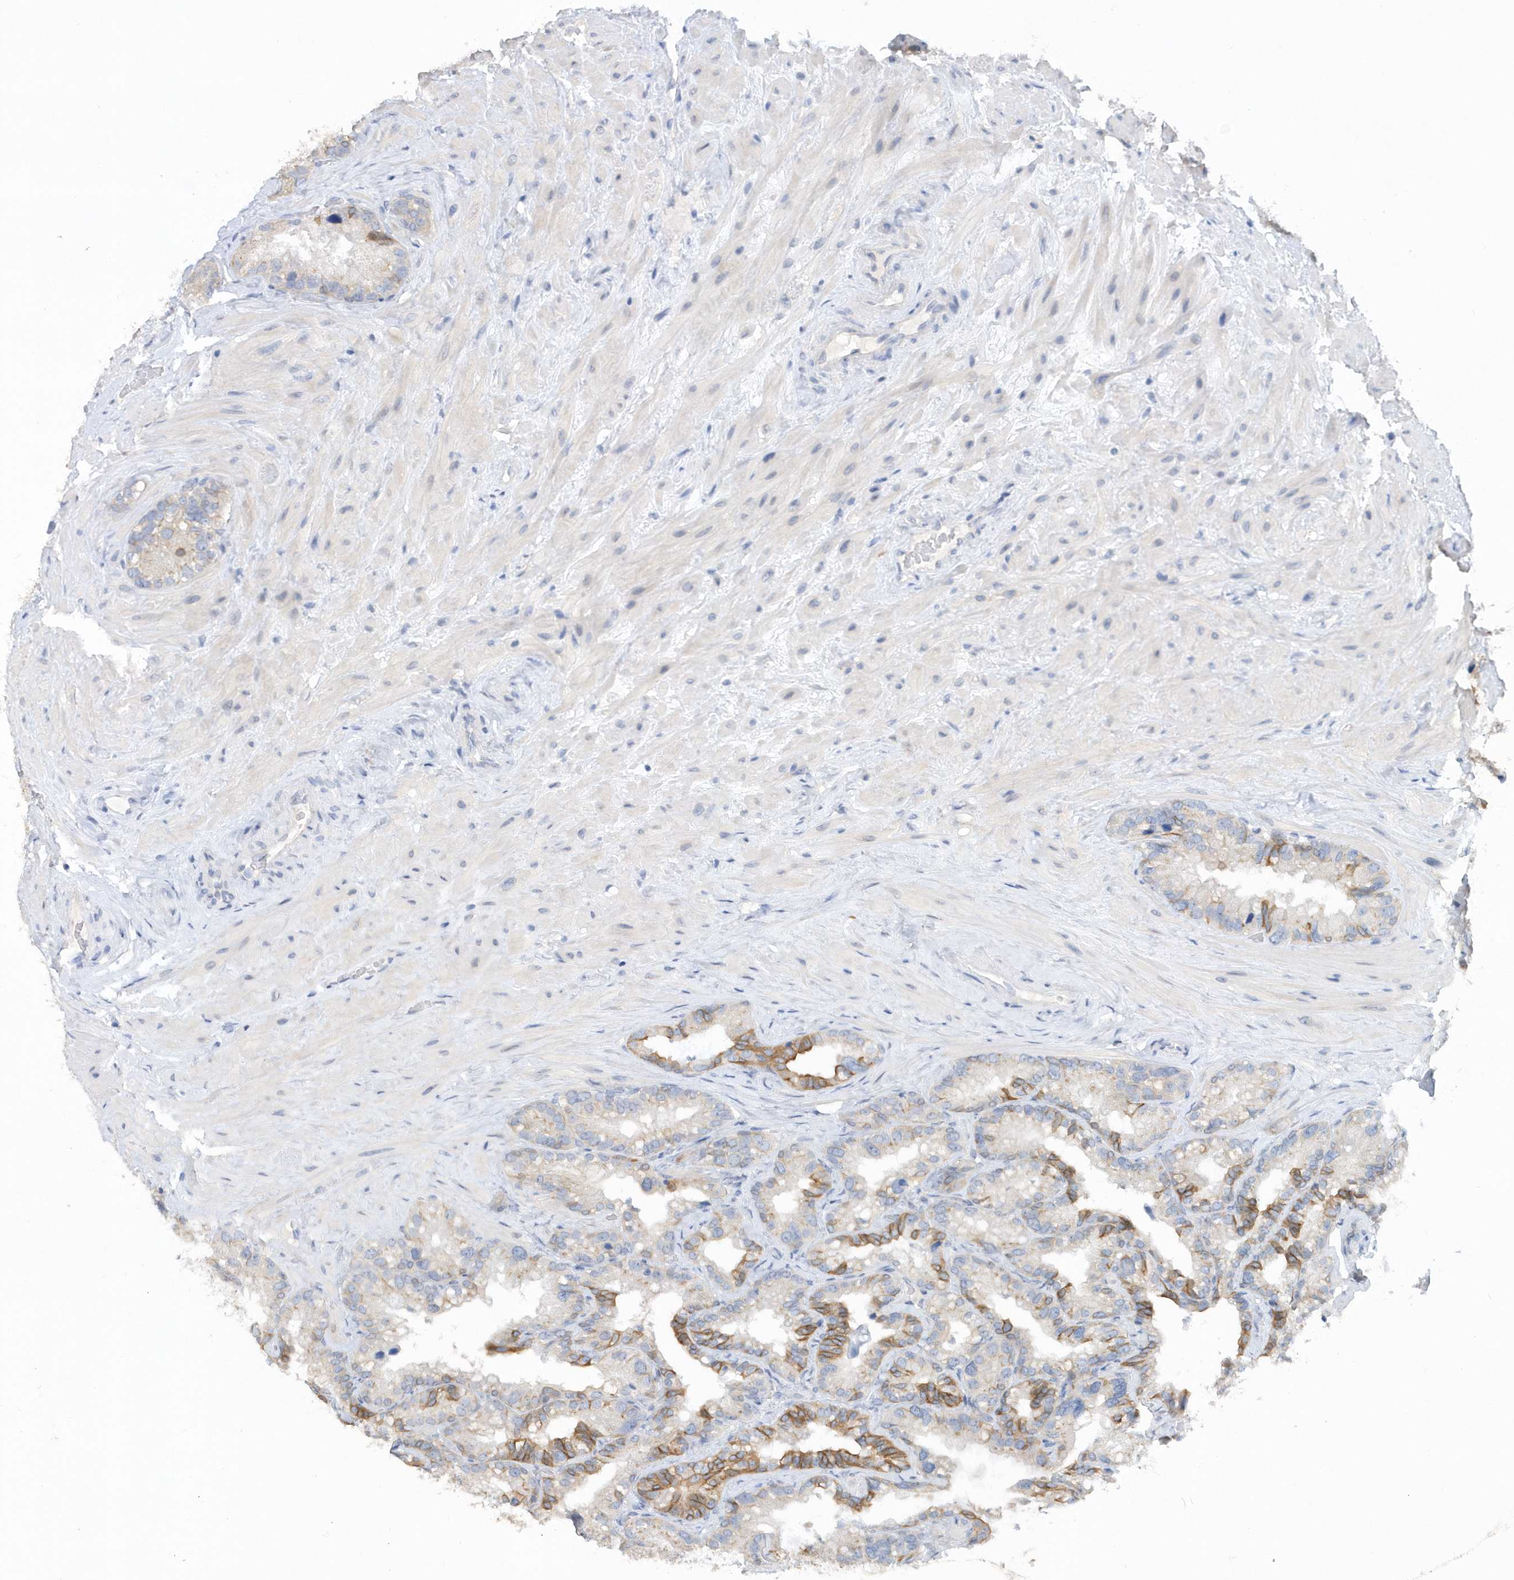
{"staining": {"intensity": "moderate", "quantity": ">75%", "location": "cytoplasmic/membranous"}, "tissue": "seminal vesicle", "cell_type": "Glandular cells", "image_type": "normal", "snomed": [{"axis": "morphology", "description": "Normal tissue, NOS"}, {"axis": "topography", "description": "Prostate"}, {"axis": "topography", "description": "Seminal veicle"}], "caption": "Glandular cells display moderate cytoplasmic/membranous positivity in about >75% of cells in unremarkable seminal vesicle. (Brightfield microscopy of DAB IHC at high magnification).", "gene": "RPEL1", "patient": {"sex": "male", "age": 68}}